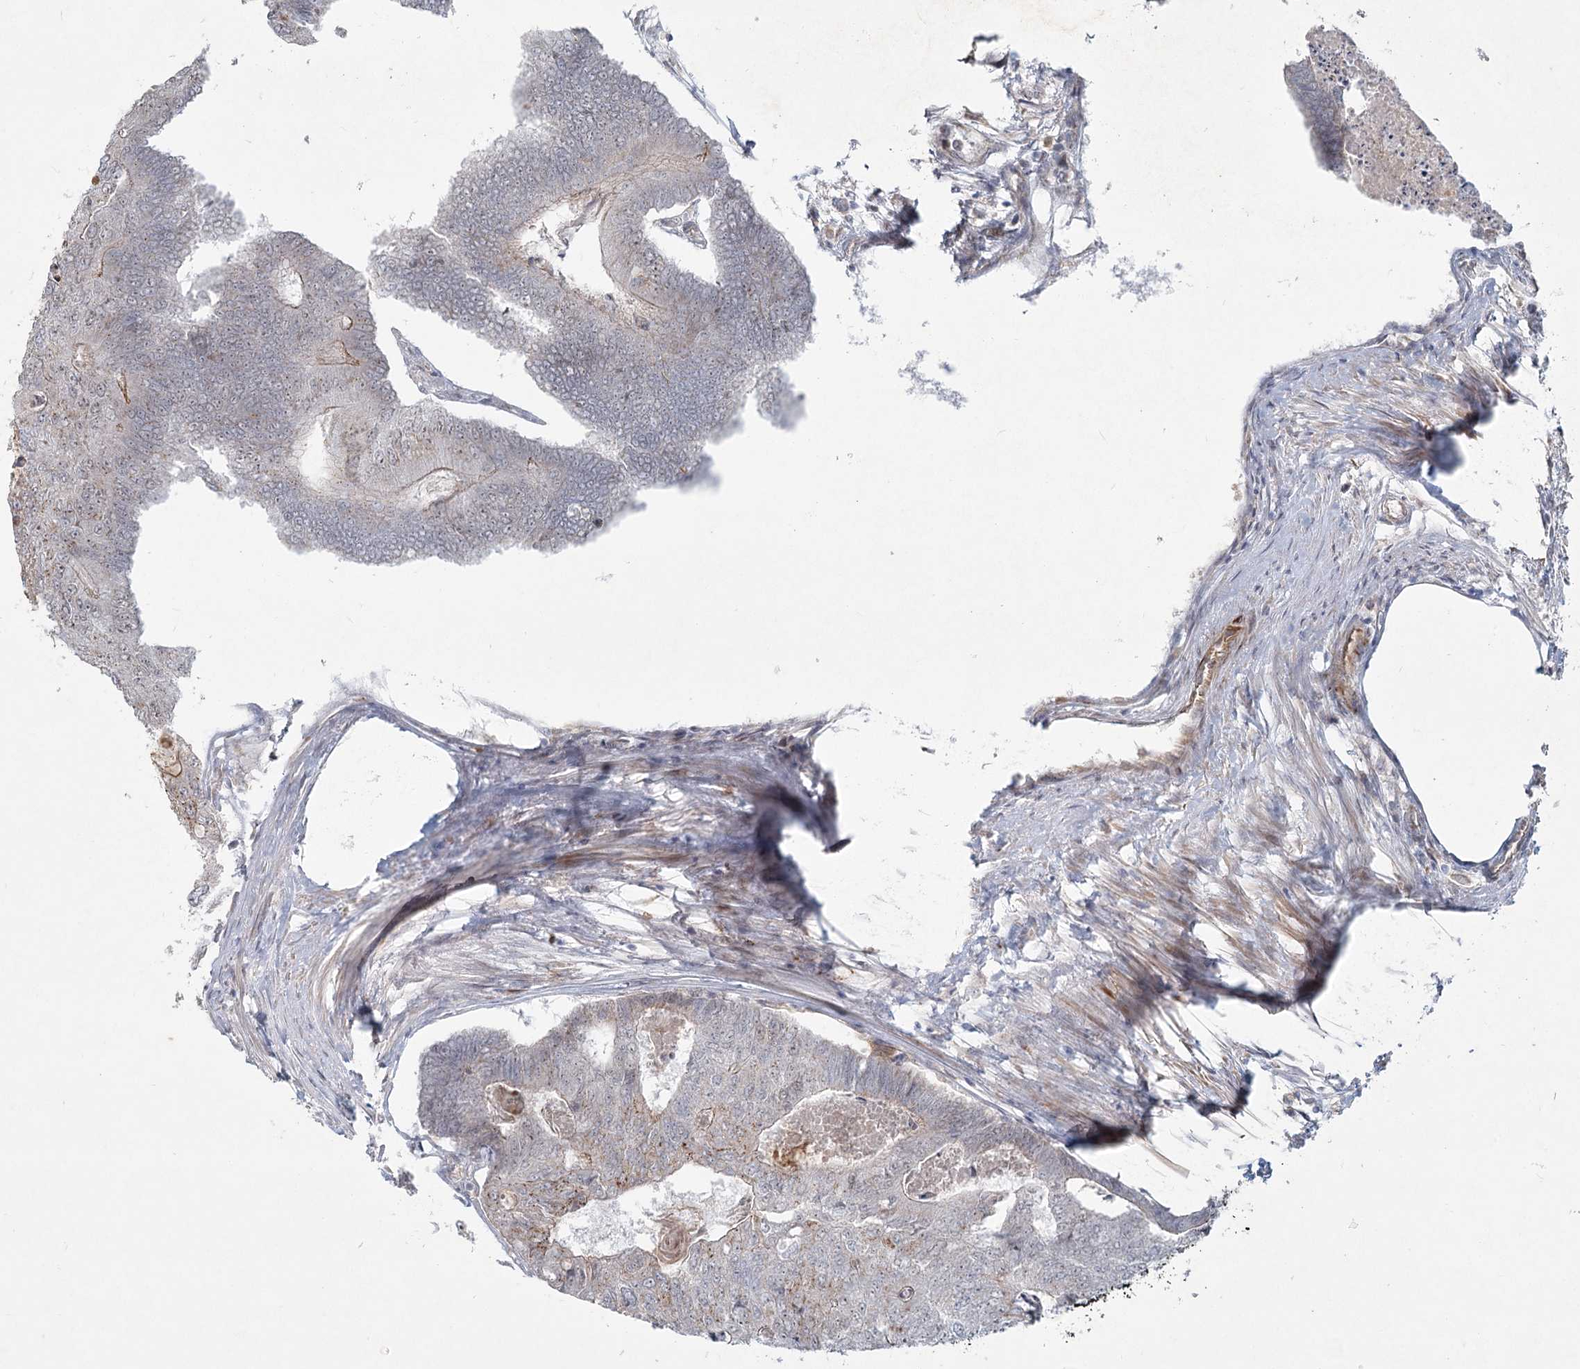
{"staining": {"intensity": "weak", "quantity": "<25%", "location": "cytoplasmic/membranous"}, "tissue": "colorectal cancer", "cell_type": "Tumor cells", "image_type": "cancer", "snomed": [{"axis": "morphology", "description": "Adenocarcinoma, NOS"}, {"axis": "topography", "description": "Colon"}], "caption": "Tumor cells are negative for protein expression in human colorectal cancer.", "gene": "LRP2BP", "patient": {"sex": "female", "age": 67}}